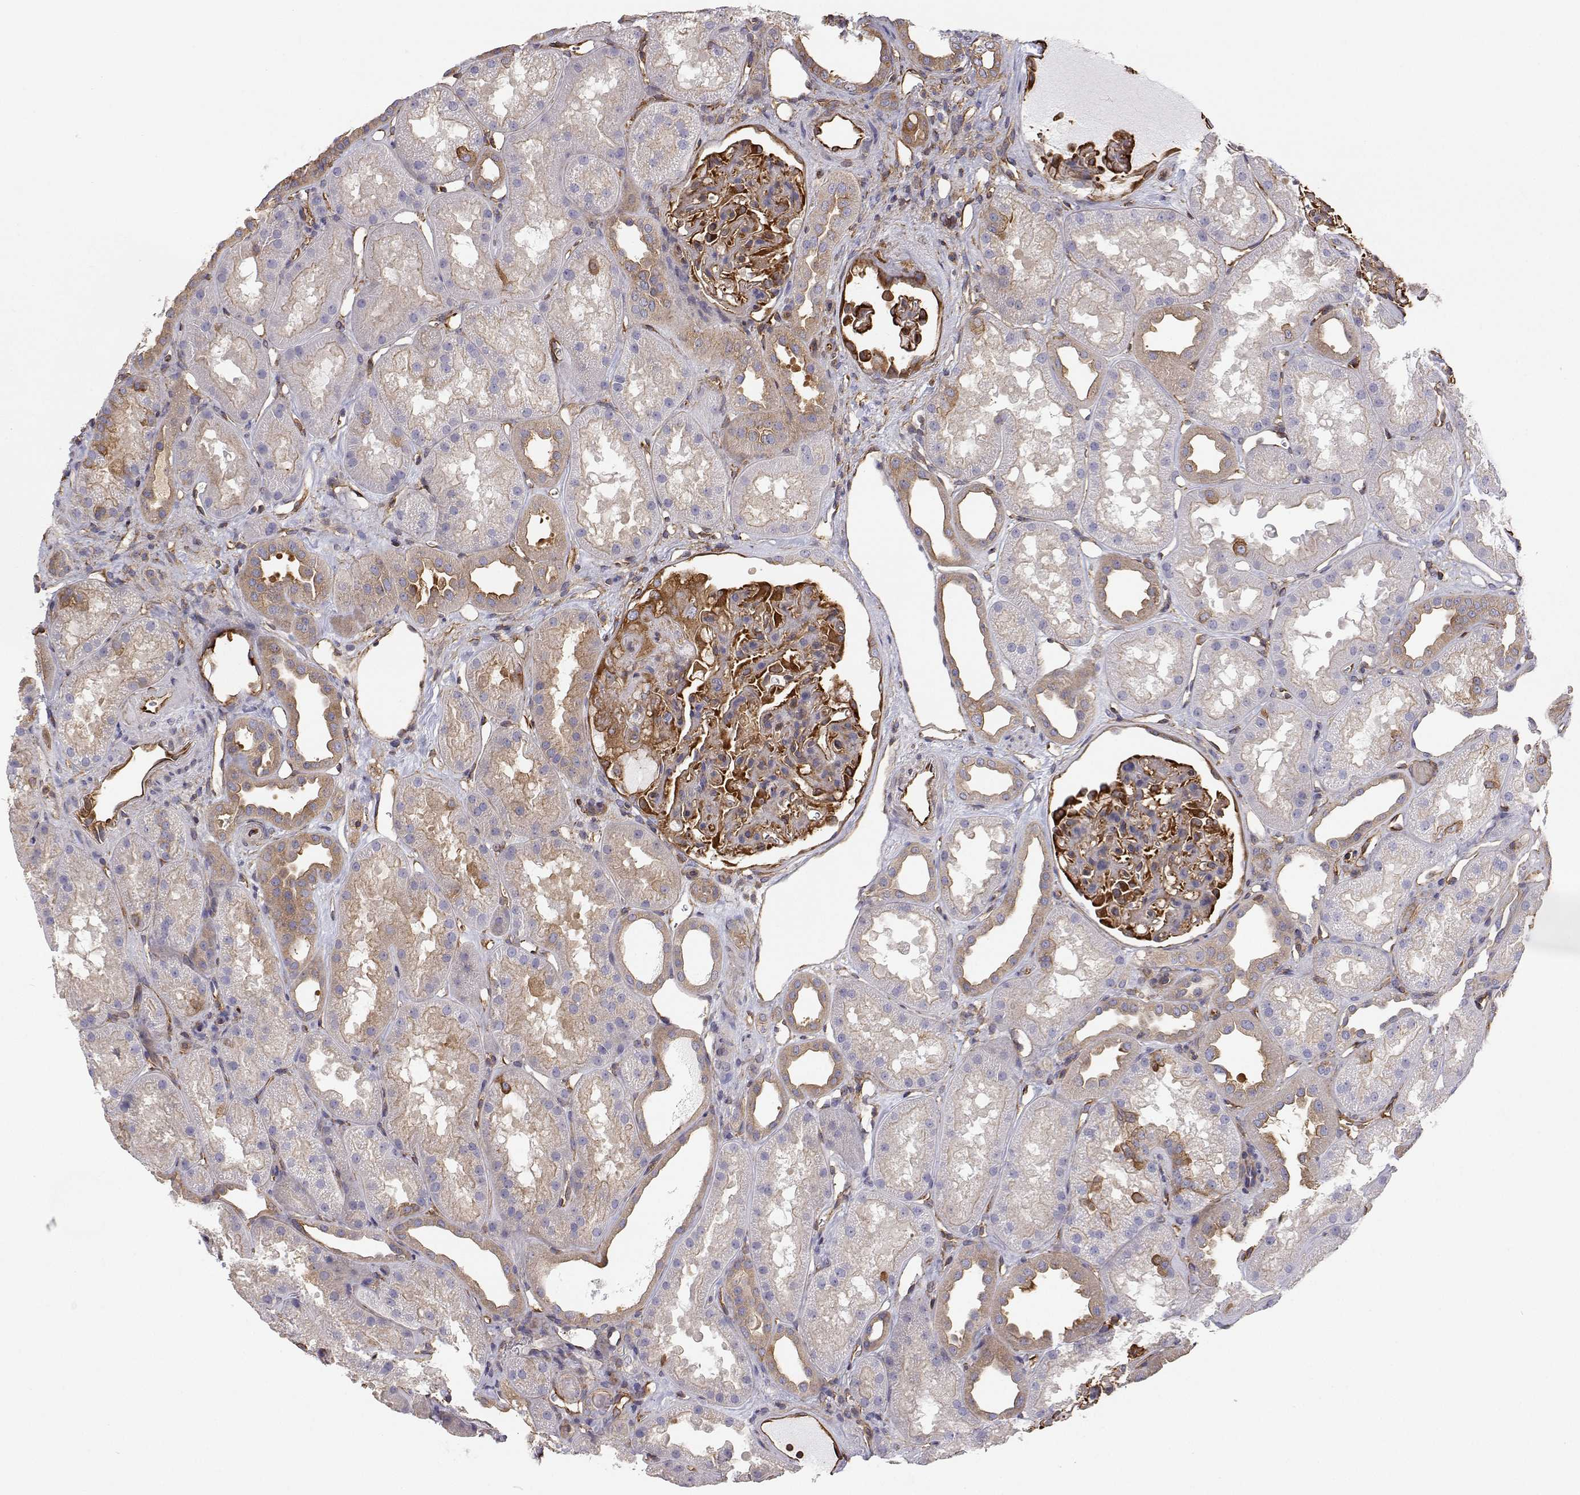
{"staining": {"intensity": "strong", "quantity": "<25%", "location": "cytoplasmic/membranous"}, "tissue": "kidney", "cell_type": "Cells in glomeruli", "image_type": "normal", "snomed": [{"axis": "morphology", "description": "Normal tissue, NOS"}, {"axis": "topography", "description": "Kidney"}], "caption": "Immunohistochemistry image of unremarkable human kidney stained for a protein (brown), which reveals medium levels of strong cytoplasmic/membranous expression in approximately <25% of cells in glomeruli.", "gene": "MYH9", "patient": {"sex": "male", "age": 61}}